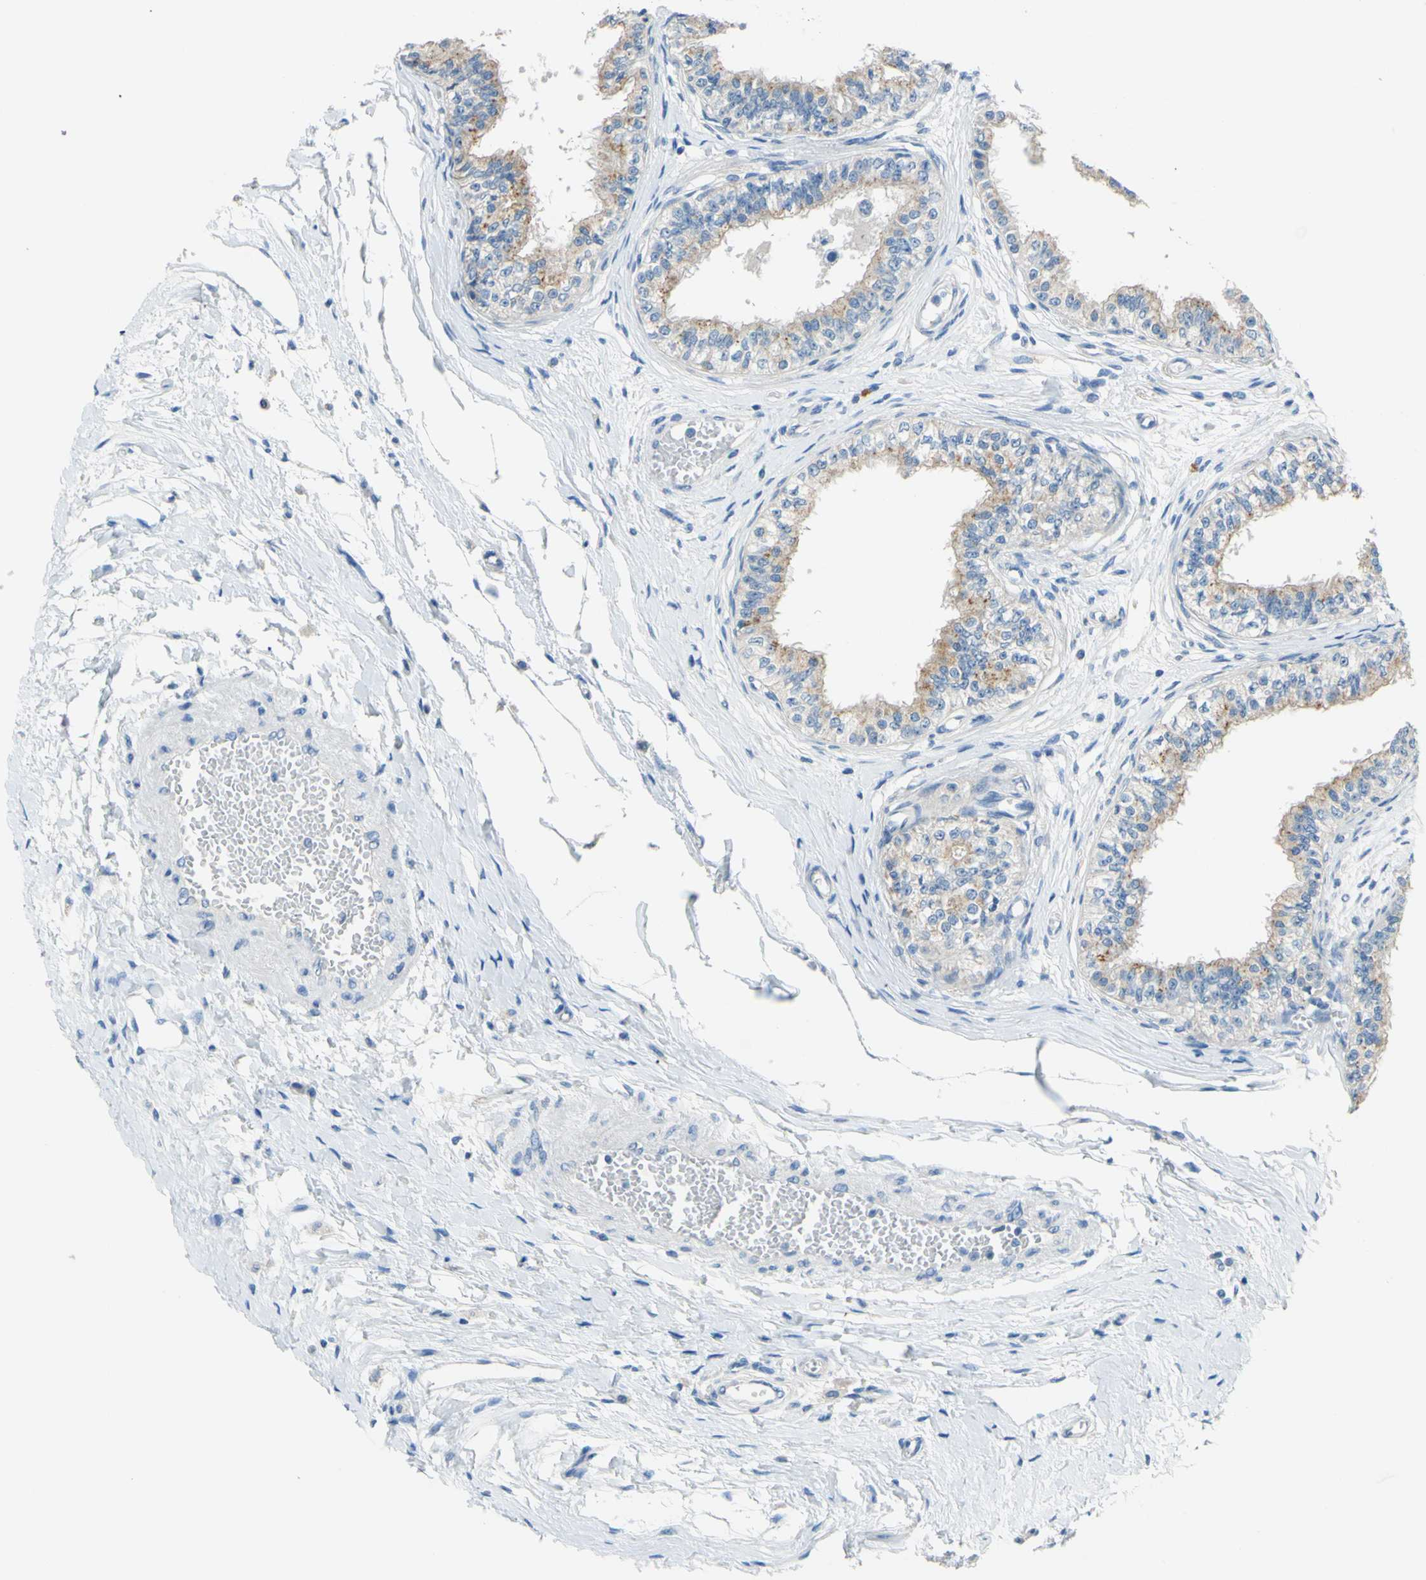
{"staining": {"intensity": "weak", "quantity": "25%-75%", "location": "cytoplasmic/membranous"}, "tissue": "epididymis", "cell_type": "Glandular cells", "image_type": "normal", "snomed": [{"axis": "morphology", "description": "Normal tissue, NOS"}, {"axis": "morphology", "description": "Adenocarcinoma, metastatic, NOS"}, {"axis": "topography", "description": "Testis"}, {"axis": "topography", "description": "Epididymis"}], "caption": "Immunohistochemical staining of benign human epididymis exhibits 25%-75% levels of weak cytoplasmic/membranous protein expression in approximately 25%-75% of glandular cells.", "gene": "CDH10", "patient": {"sex": "male", "age": 26}}